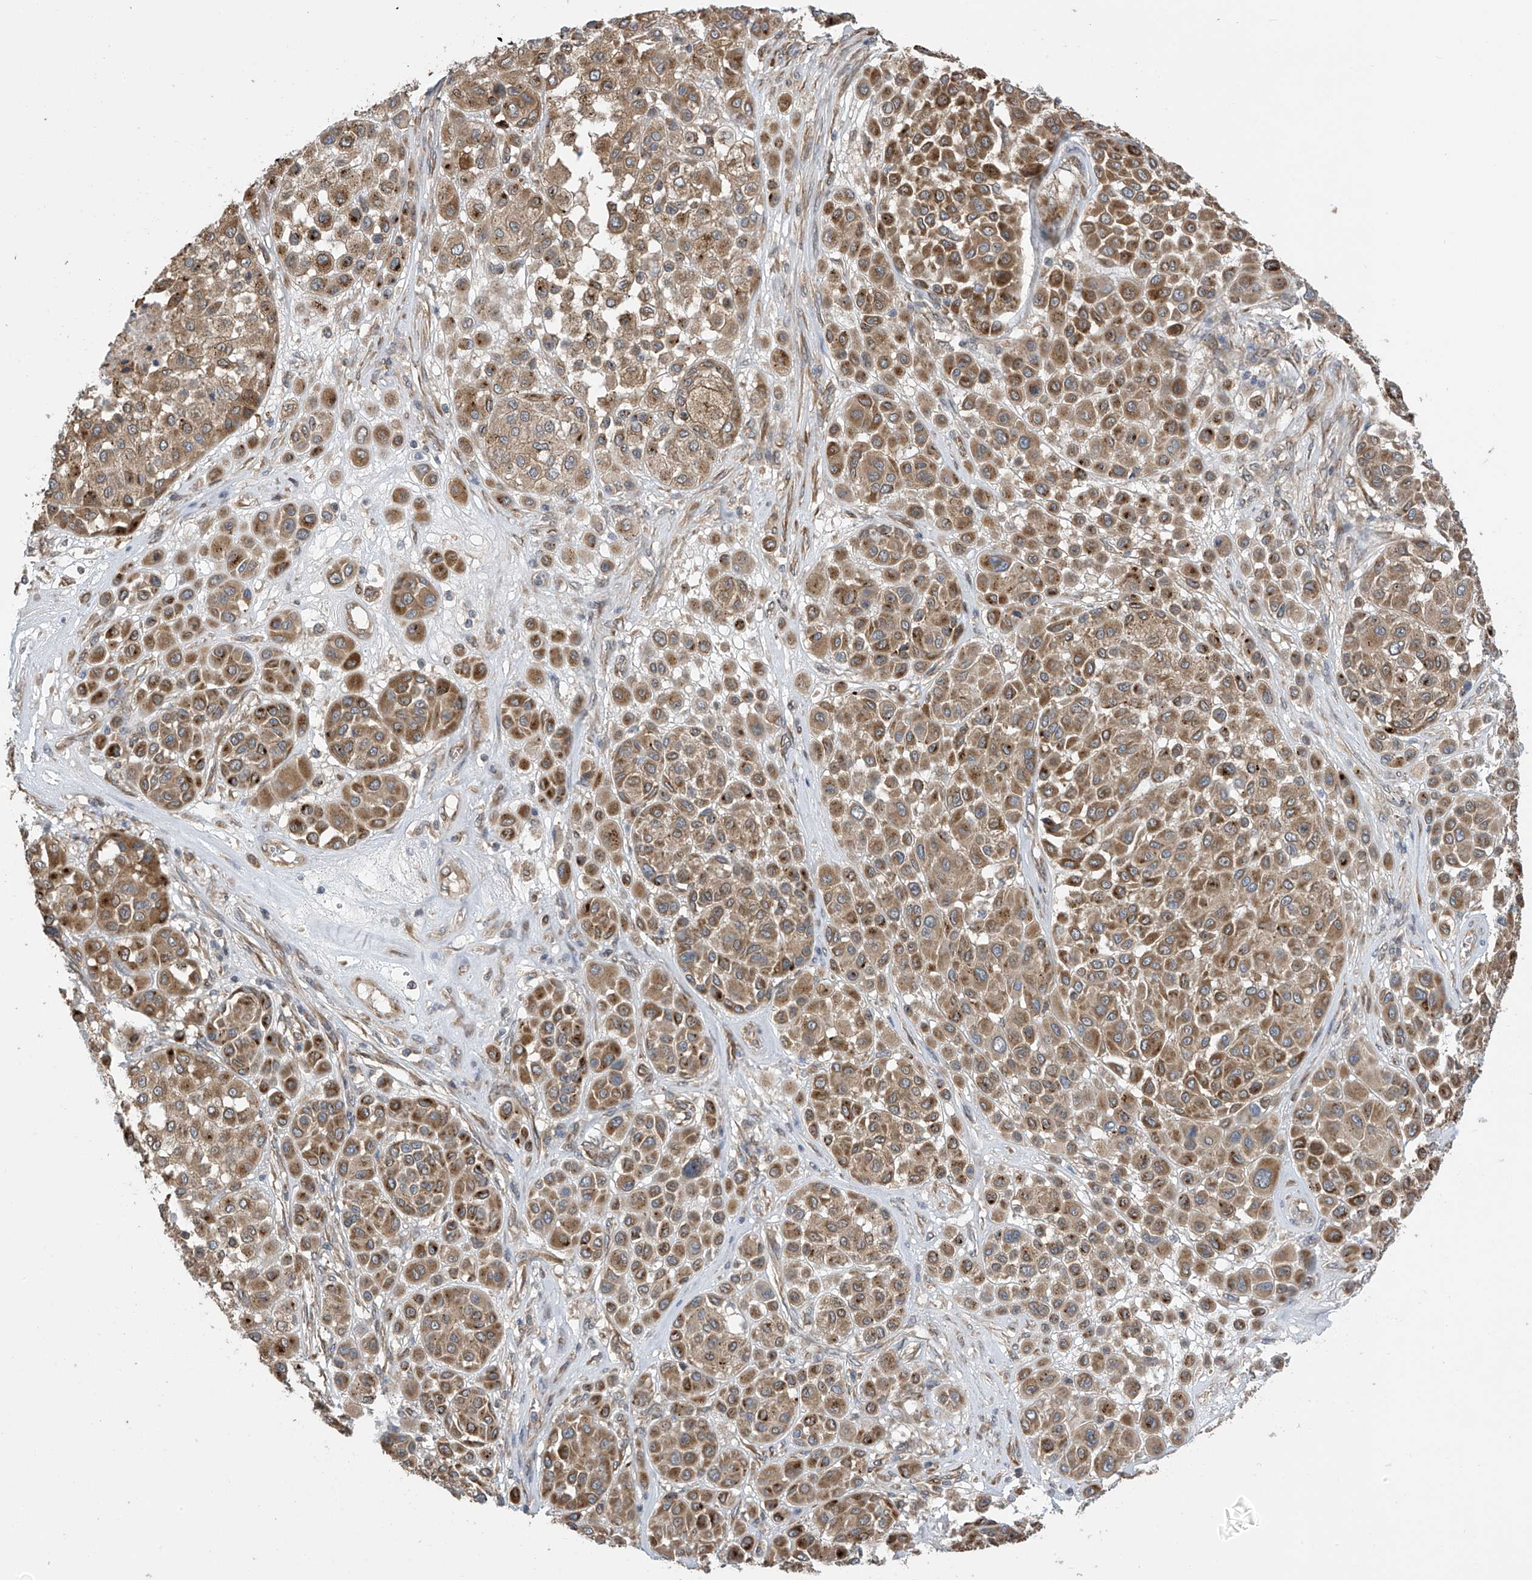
{"staining": {"intensity": "moderate", "quantity": ">75%", "location": "cytoplasmic/membranous"}, "tissue": "melanoma", "cell_type": "Tumor cells", "image_type": "cancer", "snomed": [{"axis": "morphology", "description": "Malignant melanoma, Metastatic site"}, {"axis": "topography", "description": "Soft tissue"}], "caption": "Immunohistochemical staining of malignant melanoma (metastatic site) shows medium levels of moderate cytoplasmic/membranous protein expression in about >75% of tumor cells.", "gene": "PNPT1", "patient": {"sex": "male", "age": 41}}